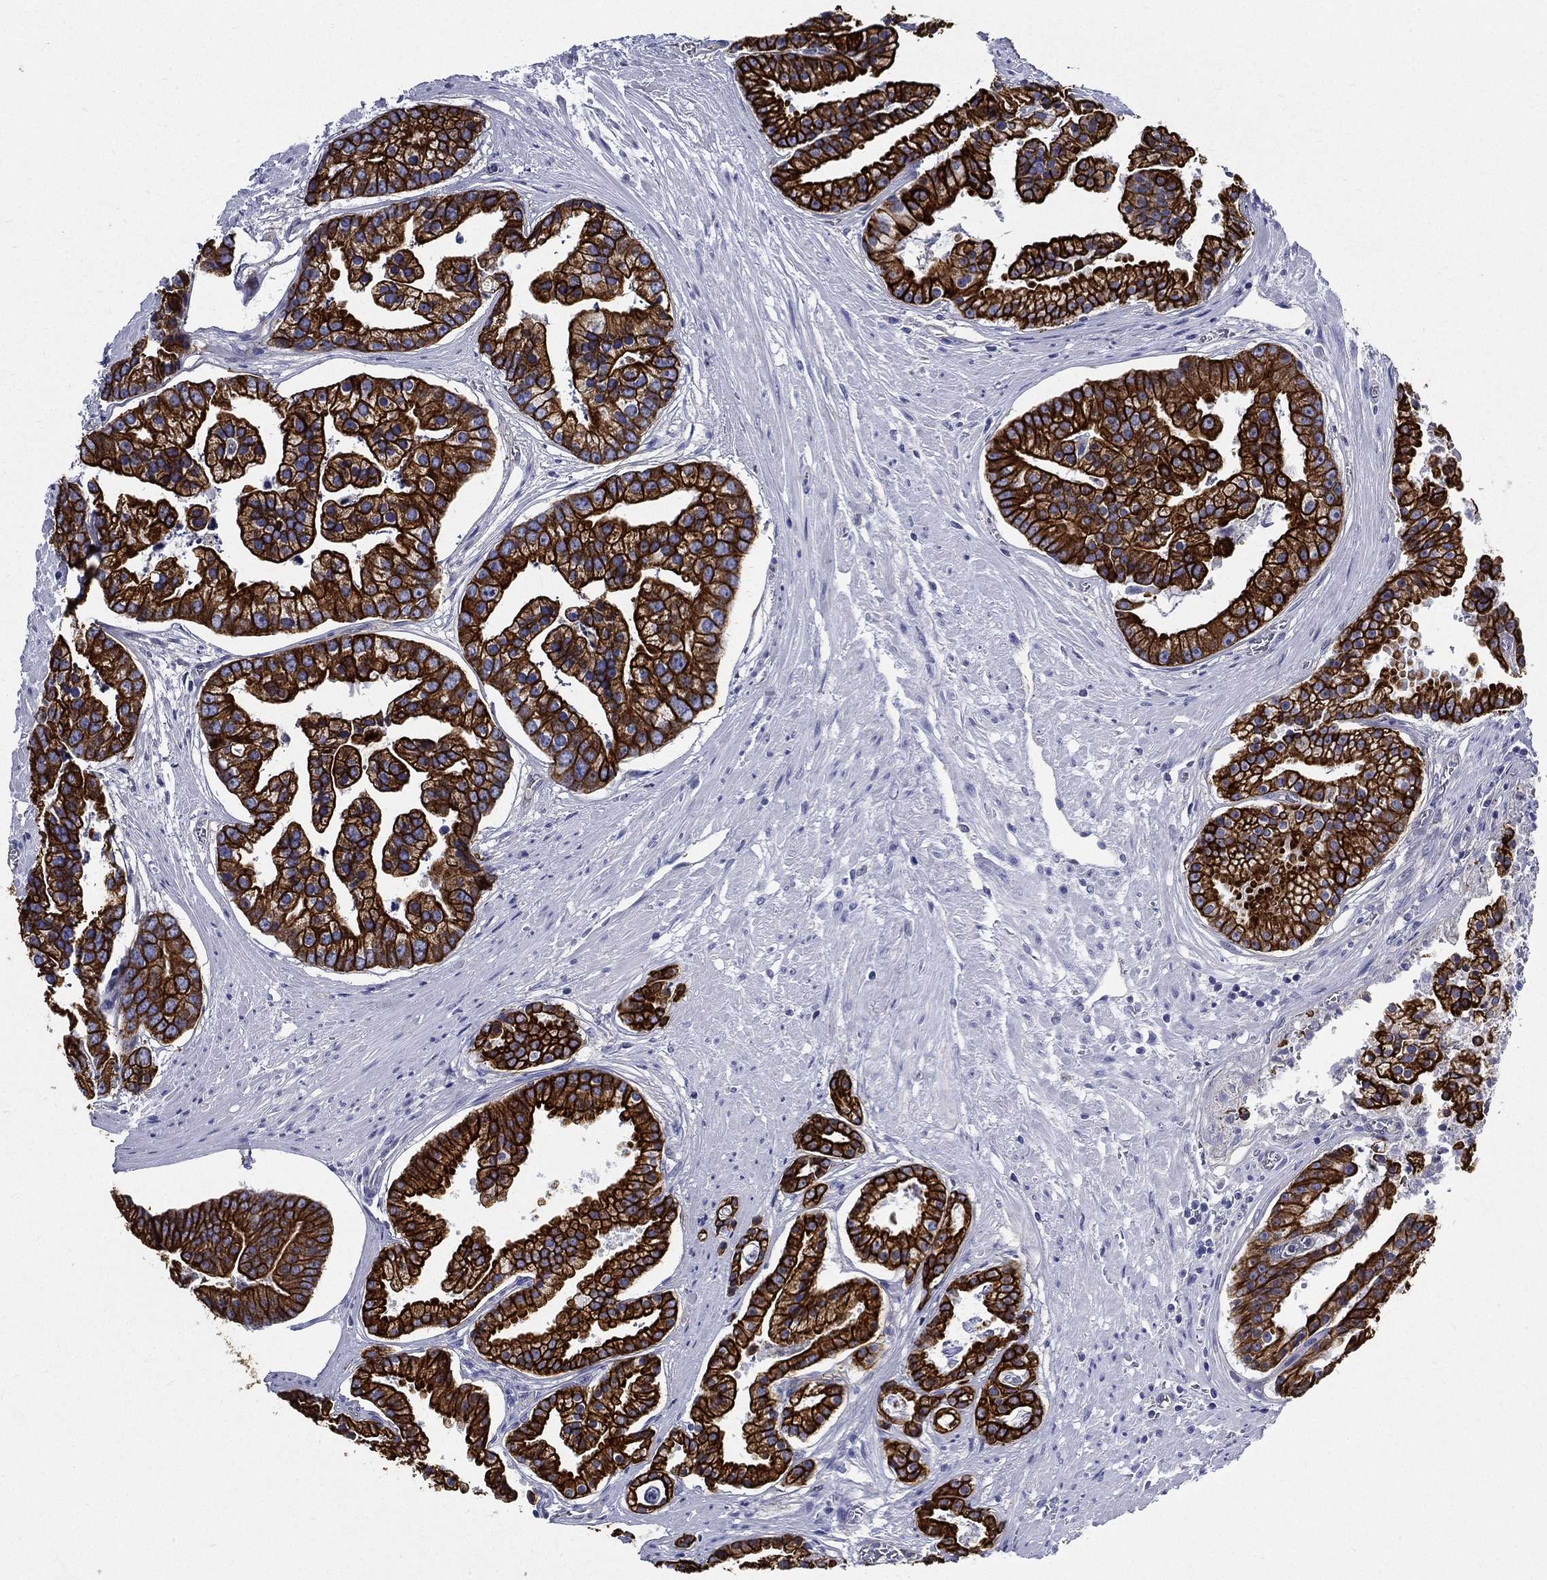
{"staining": {"intensity": "strong", "quantity": ">75%", "location": "cytoplasmic/membranous"}, "tissue": "prostate cancer", "cell_type": "Tumor cells", "image_type": "cancer", "snomed": [{"axis": "morphology", "description": "Adenocarcinoma, NOS"}, {"axis": "topography", "description": "Prostate and seminal vesicle, NOS"}, {"axis": "topography", "description": "Prostate"}], "caption": "Immunohistochemical staining of human adenocarcinoma (prostate) reveals strong cytoplasmic/membranous protein positivity in about >75% of tumor cells.", "gene": "NEDD9", "patient": {"sex": "male", "age": 44}}